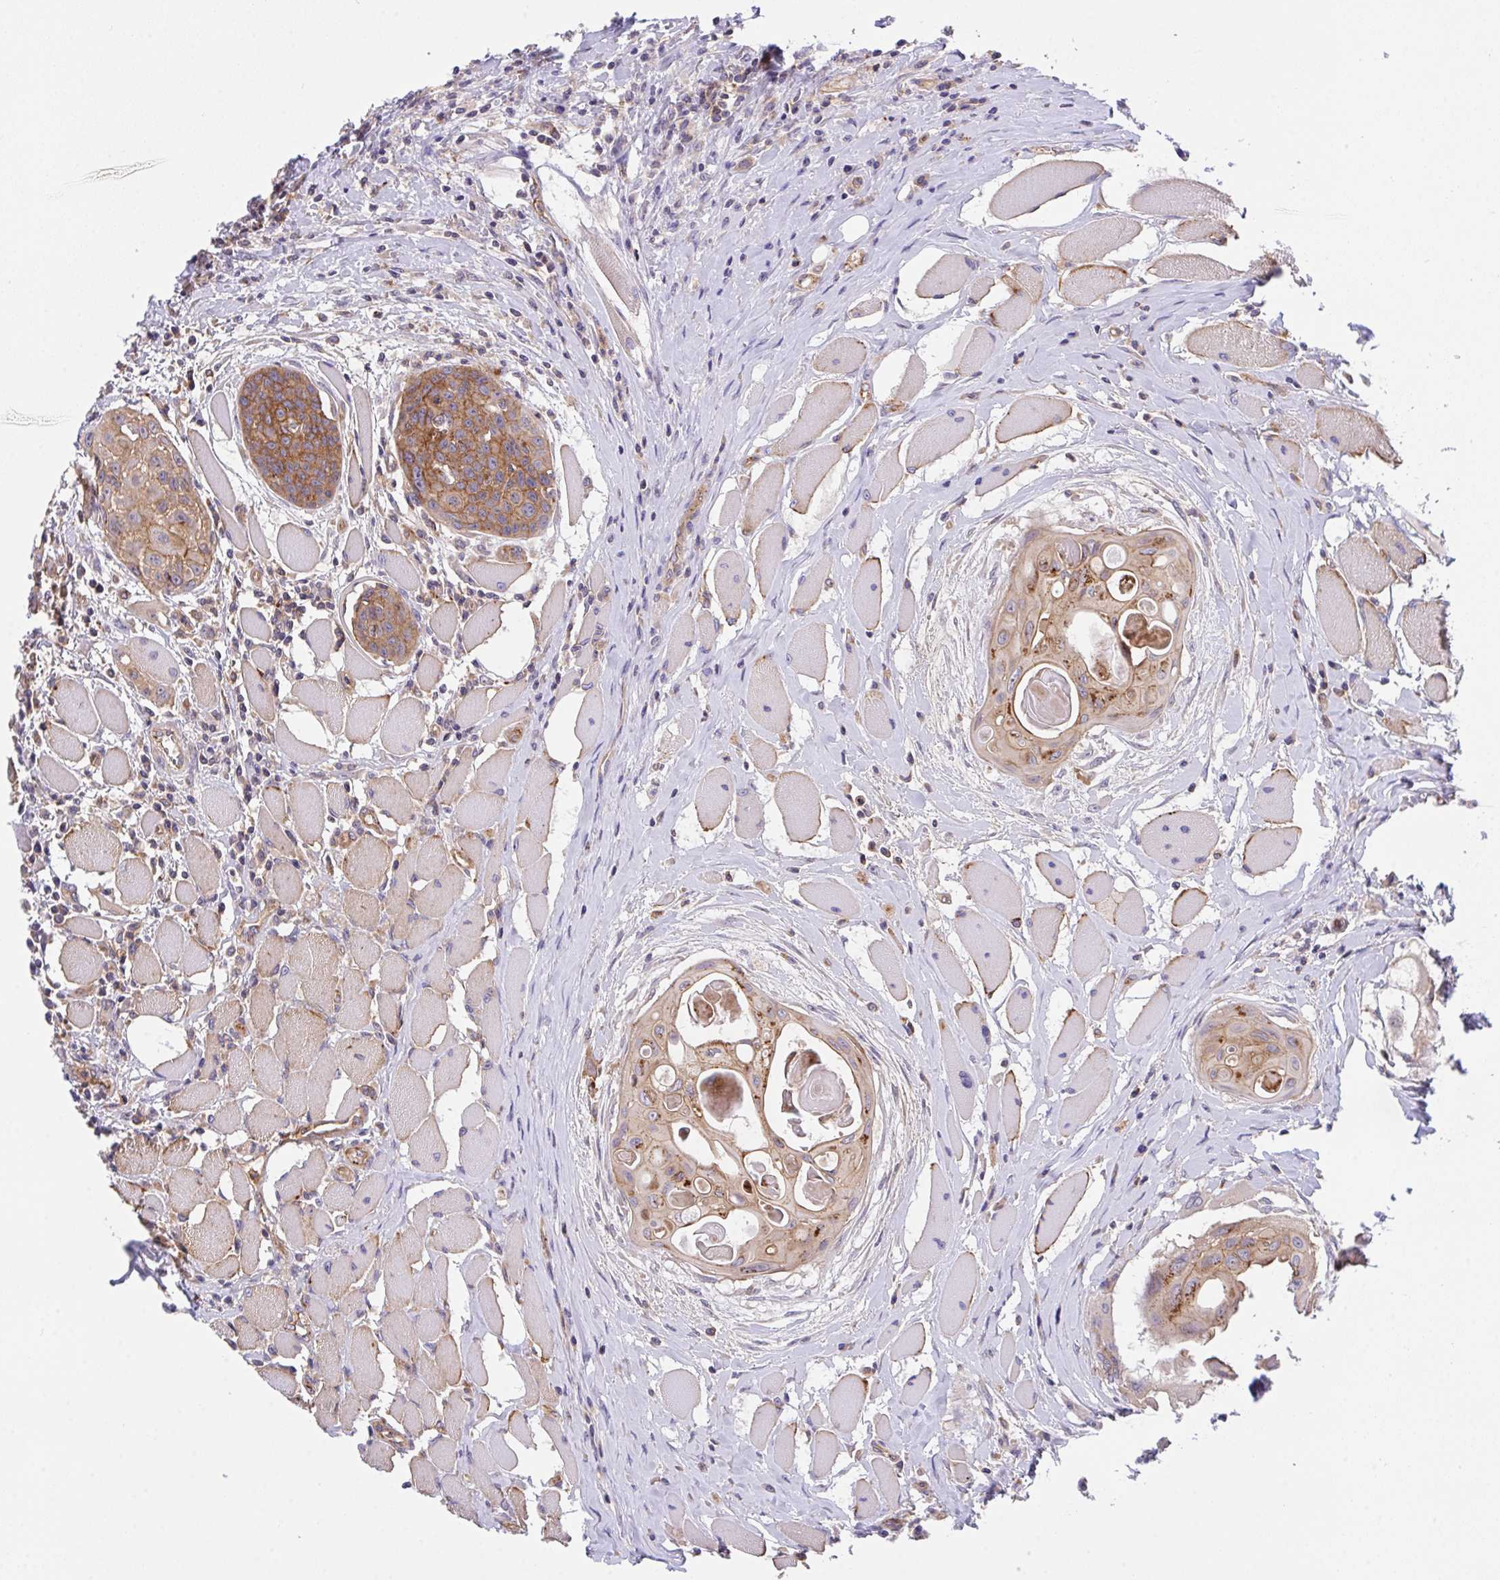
{"staining": {"intensity": "moderate", "quantity": ">75%", "location": "cytoplasmic/membranous"}, "tissue": "head and neck cancer", "cell_type": "Tumor cells", "image_type": "cancer", "snomed": [{"axis": "morphology", "description": "Squamous cell carcinoma, NOS"}, {"axis": "topography", "description": "Head-Neck"}], "caption": "Head and neck cancer (squamous cell carcinoma) was stained to show a protein in brown. There is medium levels of moderate cytoplasmic/membranous expression in about >75% of tumor cells. The staining is performed using DAB brown chromogen to label protein expression. The nuclei are counter-stained blue using hematoxylin.", "gene": "C4orf36", "patient": {"sex": "female", "age": 73}}